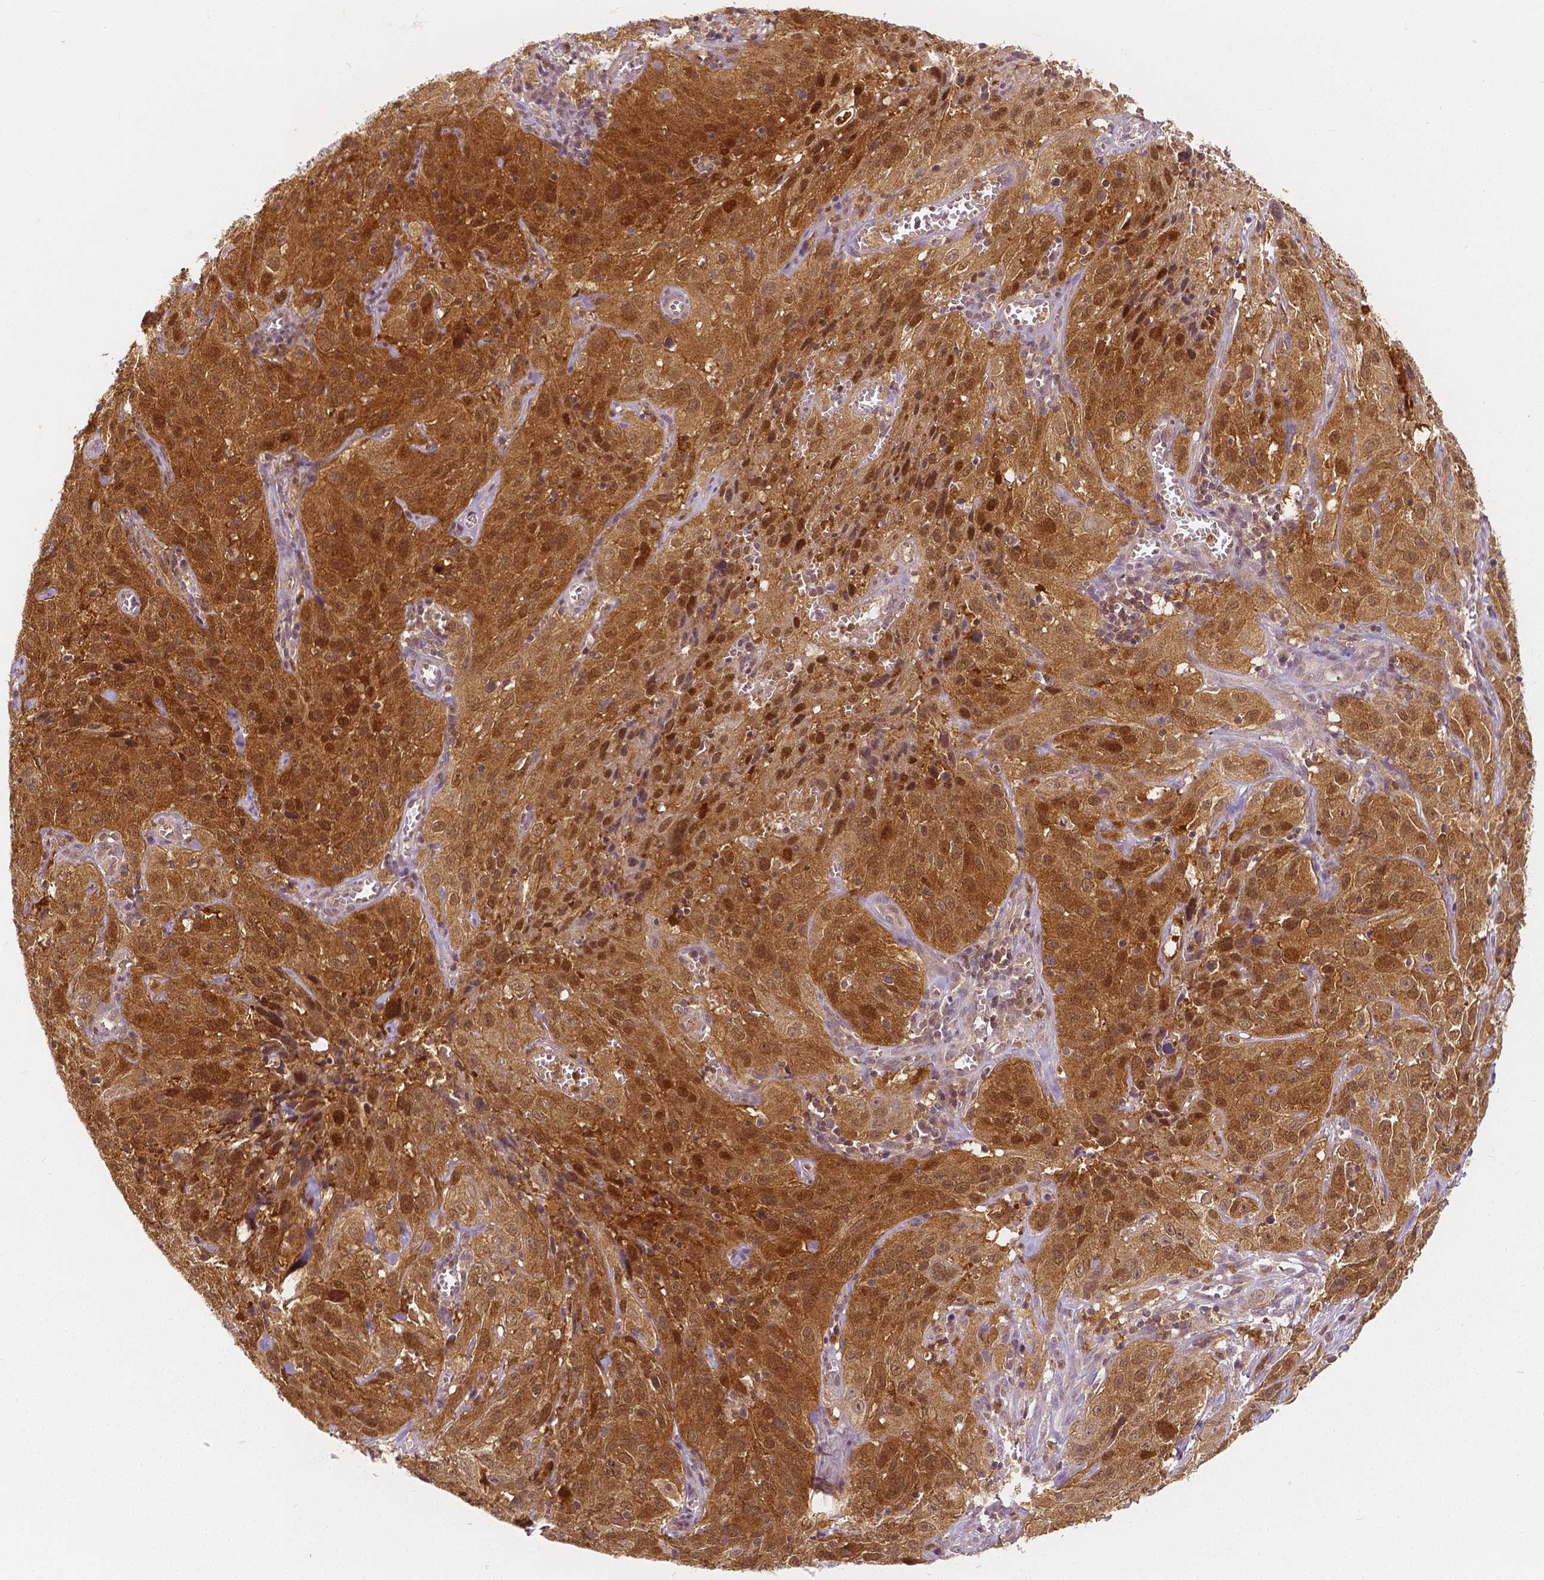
{"staining": {"intensity": "moderate", "quantity": ">75%", "location": "cytoplasmic/membranous,nuclear"}, "tissue": "cervical cancer", "cell_type": "Tumor cells", "image_type": "cancer", "snomed": [{"axis": "morphology", "description": "Squamous cell carcinoma, NOS"}, {"axis": "topography", "description": "Cervix"}], "caption": "Cervical cancer was stained to show a protein in brown. There is medium levels of moderate cytoplasmic/membranous and nuclear positivity in approximately >75% of tumor cells.", "gene": "NAPRT", "patient": {"sex": "female", "age": 32}}